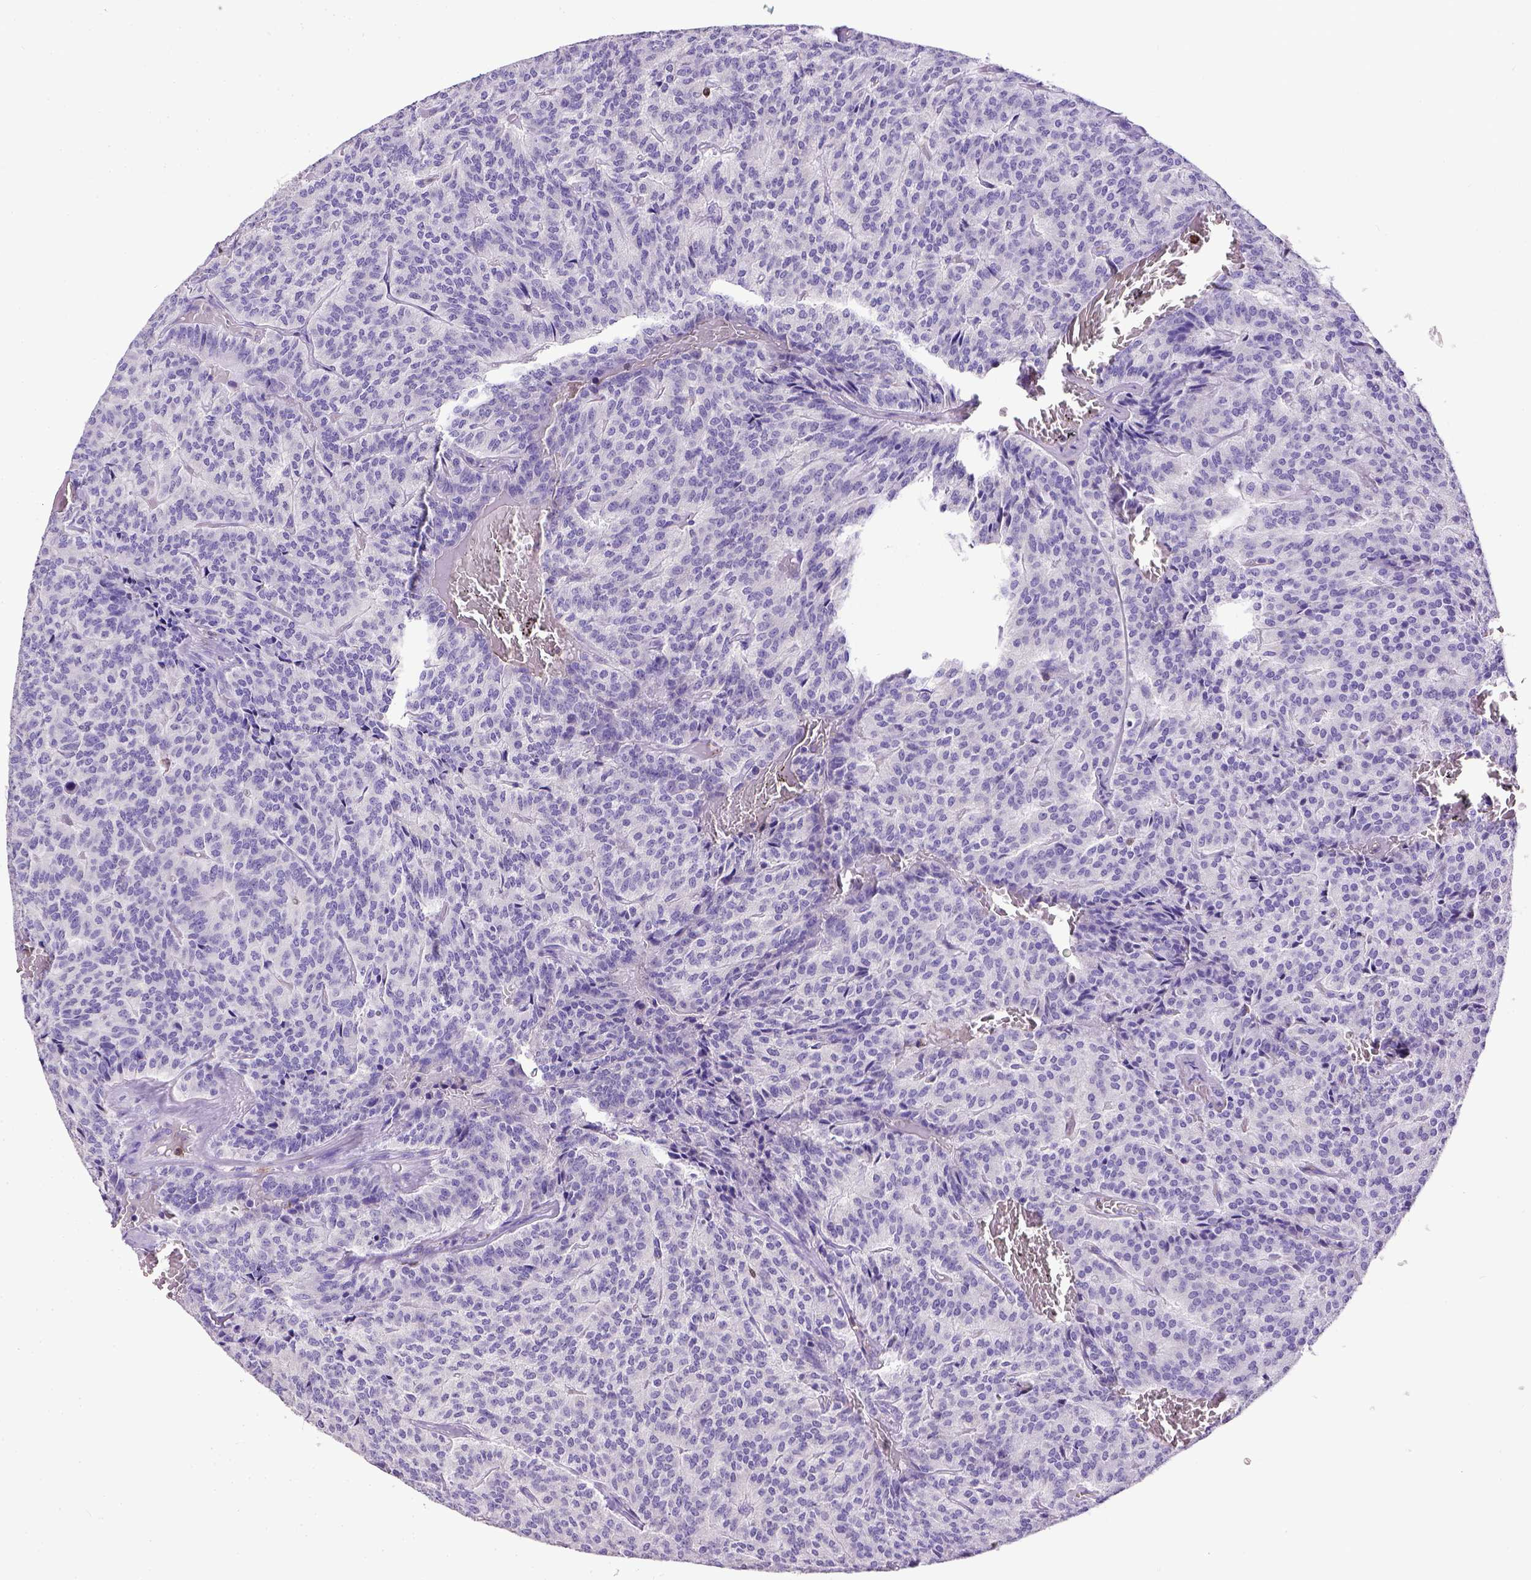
{"staining": {"intensity": "negative", "quantity": "none", "location": "none"}, "tissue": "carcinoid", "cell_type": "Tumor cells", "image_type": "cancer", "snomed": [{"axis": "morphology", "description": "Carcinoid, malignant, NOS"}, {"axis": "topography", "description": "Lung"}], "caption": "Immunohistochemistry histopathology image of carcinoid stained for a protein (brown), which shows no positivity in tumor cells.", "gene": "CD3E", "patient": {"sex": "male", "age": 70}}